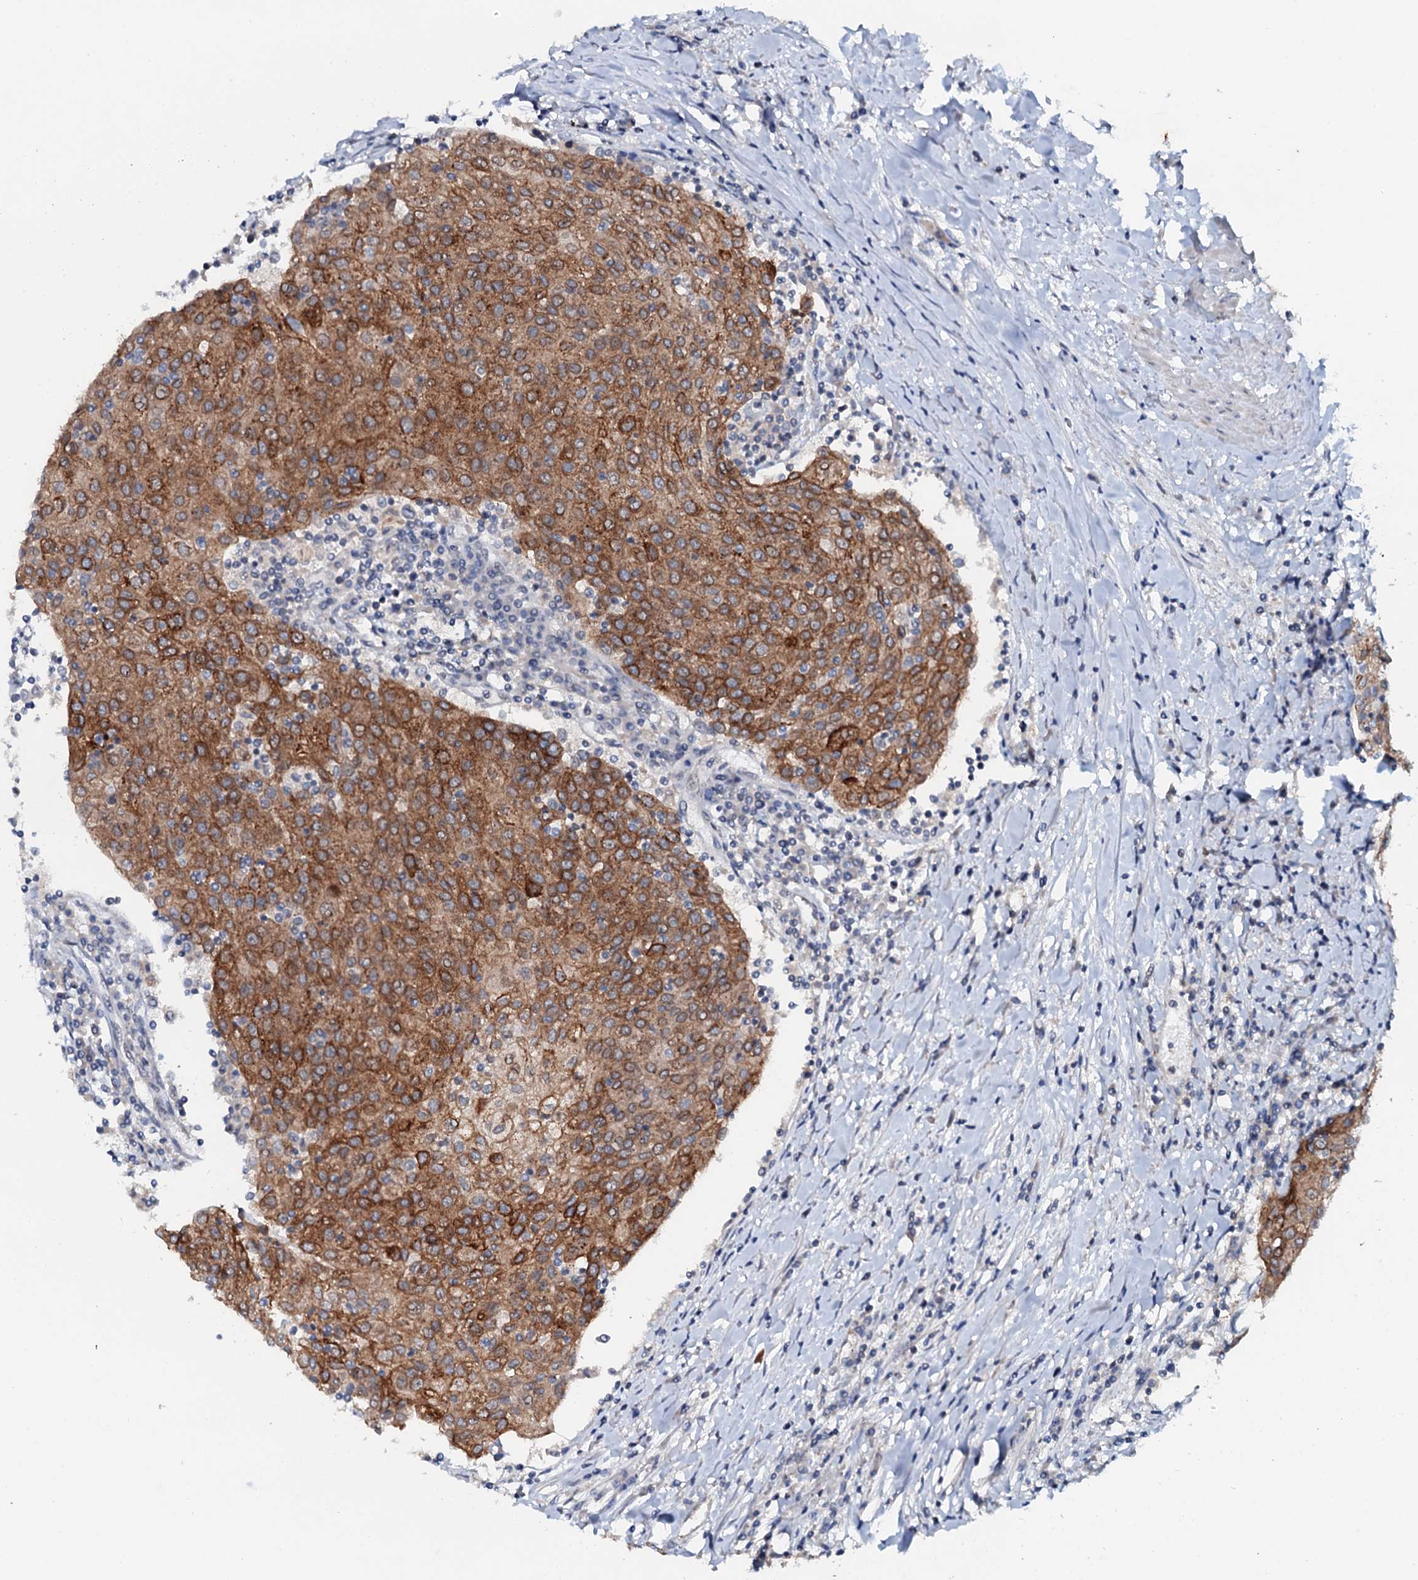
{"staining": {"intensity": "moderate", "quantity": "25%-75%", "location": "cytoplasmic/membranous"}, "tissue": "urothelial cancer", "cell_type": "Tumor cells", "image_type": "cancer", "snomed": [{"axis": "morphology", "description": "Urothelial carcinoma, High grade"}, {"axis": "topography", "description": "Urinary bladder"}], "caption": "Protein expression analysis of urothelial cancer displays moderate cytoplasmic/membranous staining in about 25%-75% of tumor cells. Nuclei are stained in blue.", "gene": "SNTA1", "patient": {"sex": "female", "age": 85}}